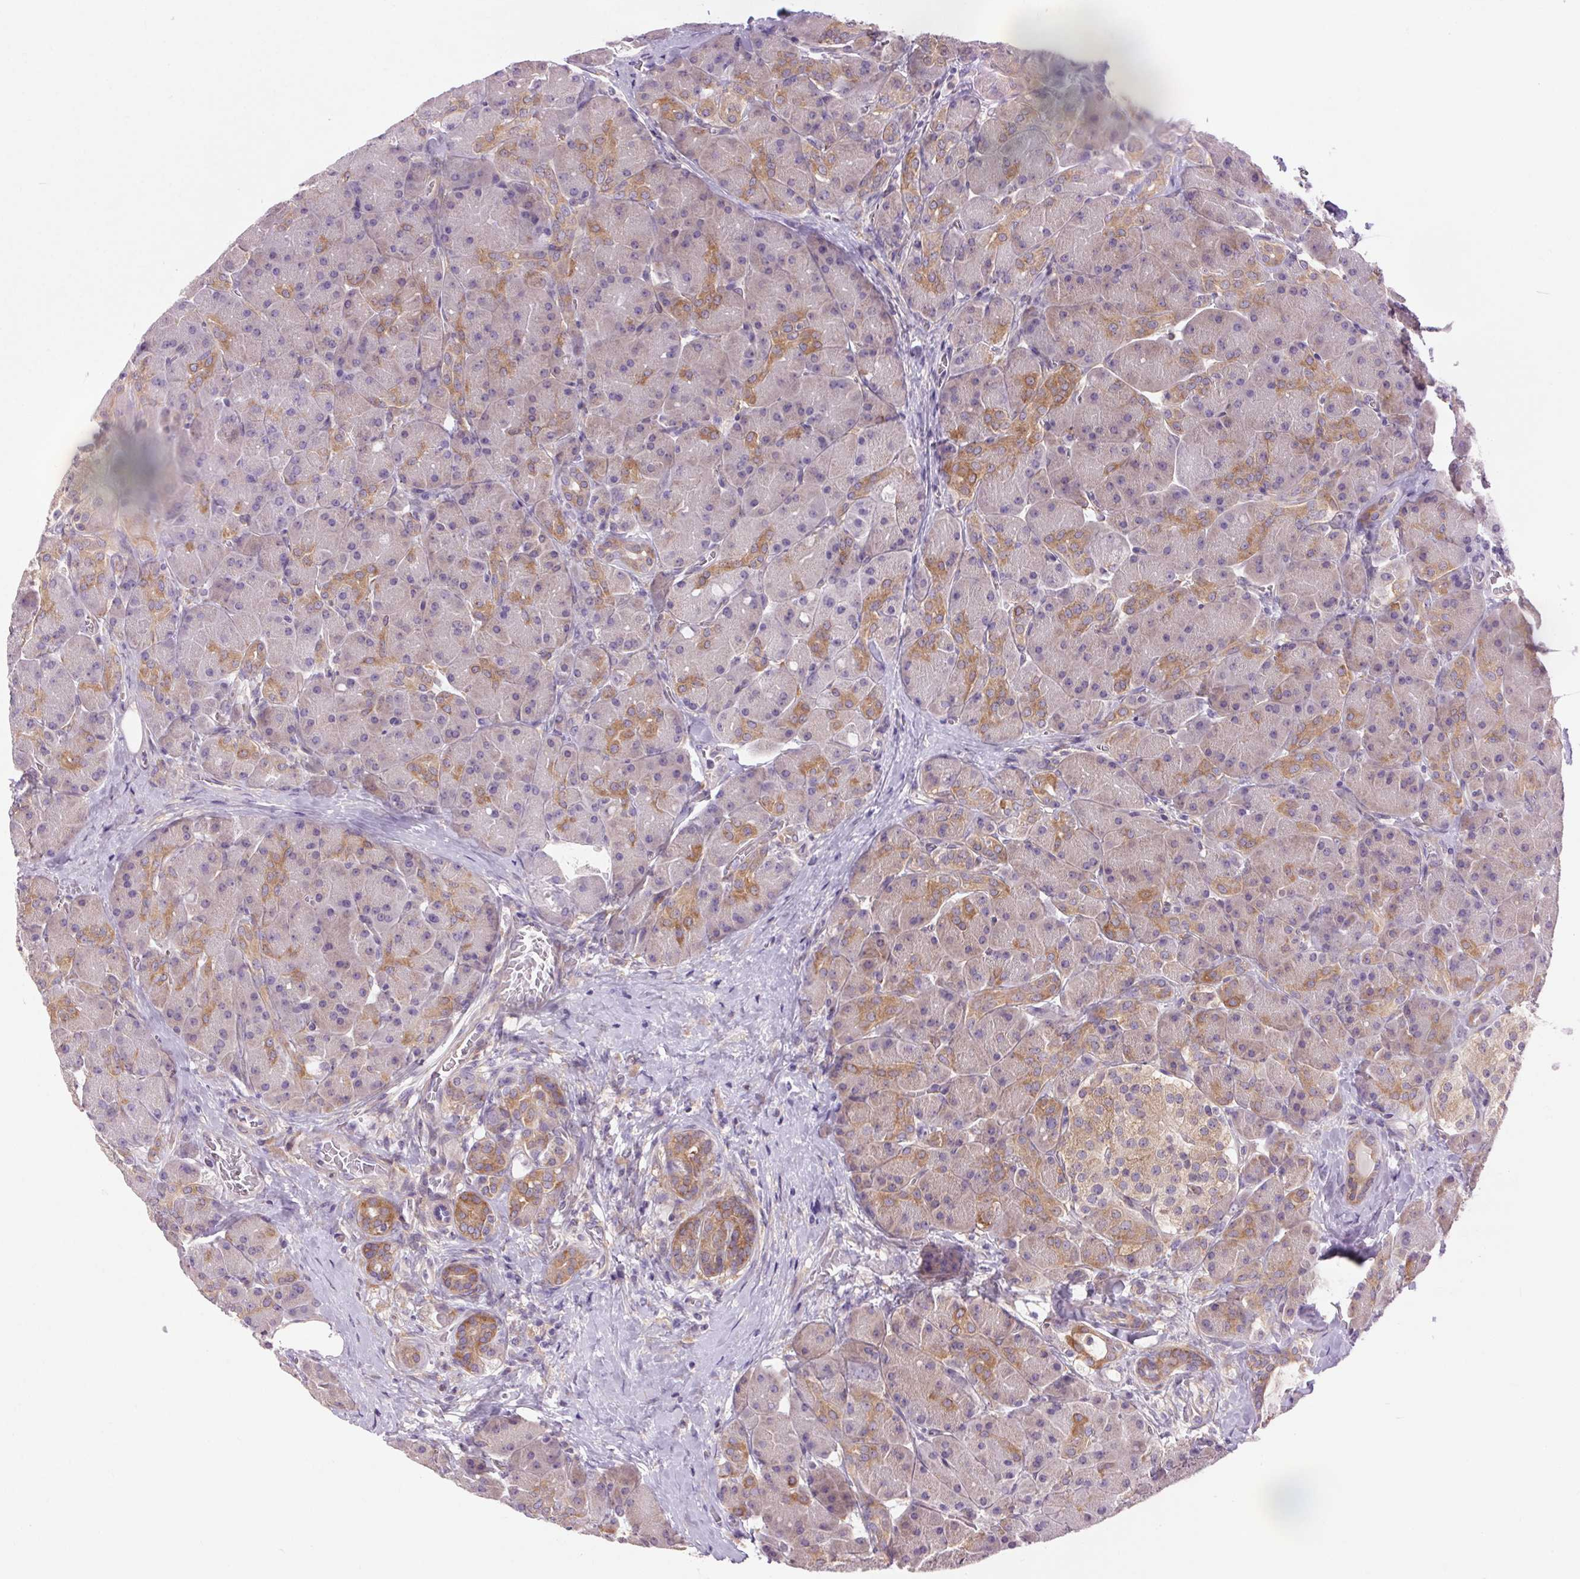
{"staining": {"intensity": "weak", "quantity": "25%-75%", "location": "cytoplasmic/membranous"}, "tissue": "pancreas", "cell_type": "Exocrine glandular cells", "image_type": "normal", "snomed": [{"axis": "morphology", "description": "Normal tissue, NOS"}, {"axis": "topography", "description": "Pancreas"}], "caption": "Immunohistochemical staining of unremarkable human pancreas demonstrates weak cytoplasmic/membranous protein positivity in approximately 25%-75% of exocrine glandular cells. (Brightfield microscopy of DAB IHC at high magnification).", "gene": "SOWAHC", "patient": {"sex": "male", "age": 55}}